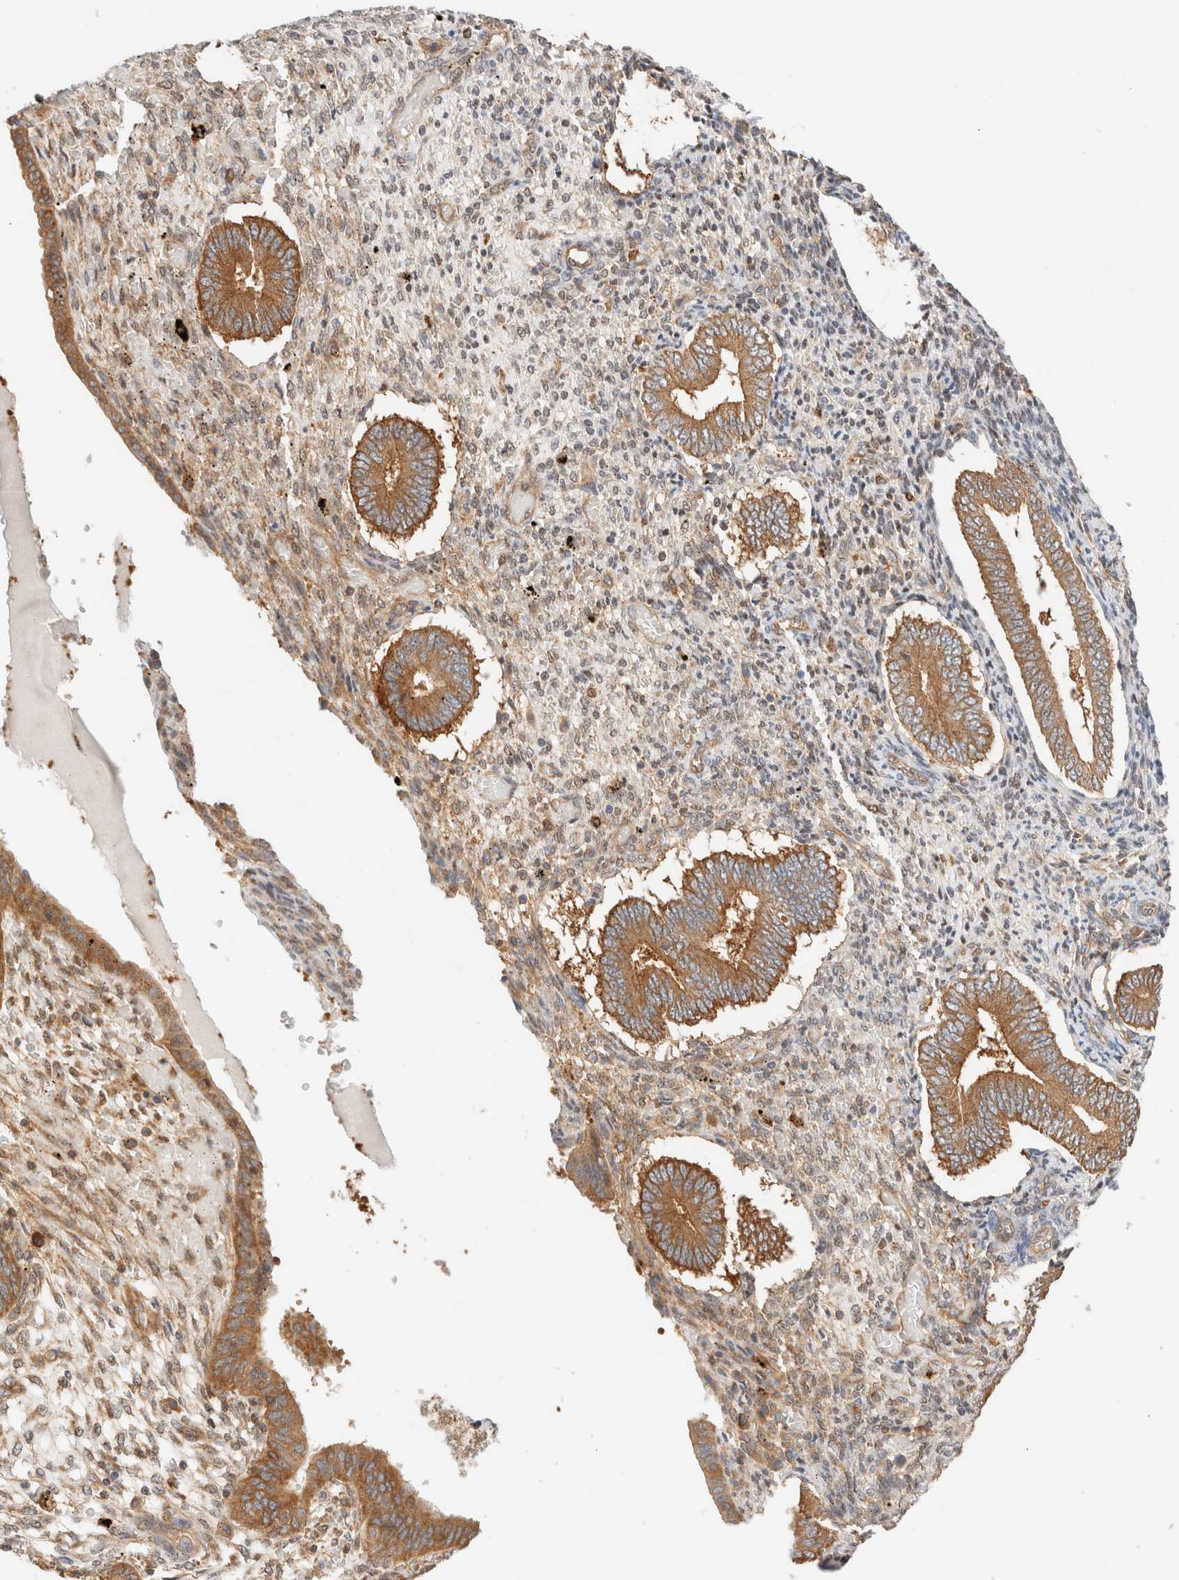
{"staining": {"intensity": "moderate", "quantity": "<25%", "location": "cytoplasmic/membranous"}, "tissue": "endometrium", "cell_type": "Cells in endometrial stroma", "image_type": "normal", "snomed": [{"axis": "morphology", "description": "Normal tissue, NOS"}, {"axis": "topography", "description": "Endometrium"}], "caption": "Protein staining demonstrates moderate cytoplasmic/membranous positivity in about <25% of cells in endometrial stroma in unremarkable endometrium. The staining was performed using DAB (3,3'-diaminobenzidine) to visualize the protein expression in brown, while the nuclei were stained in blue with hematoxylin (Magnification: 20x).", "gene": "RABEP1", "patient": {"sex": "female", "age": 42}}